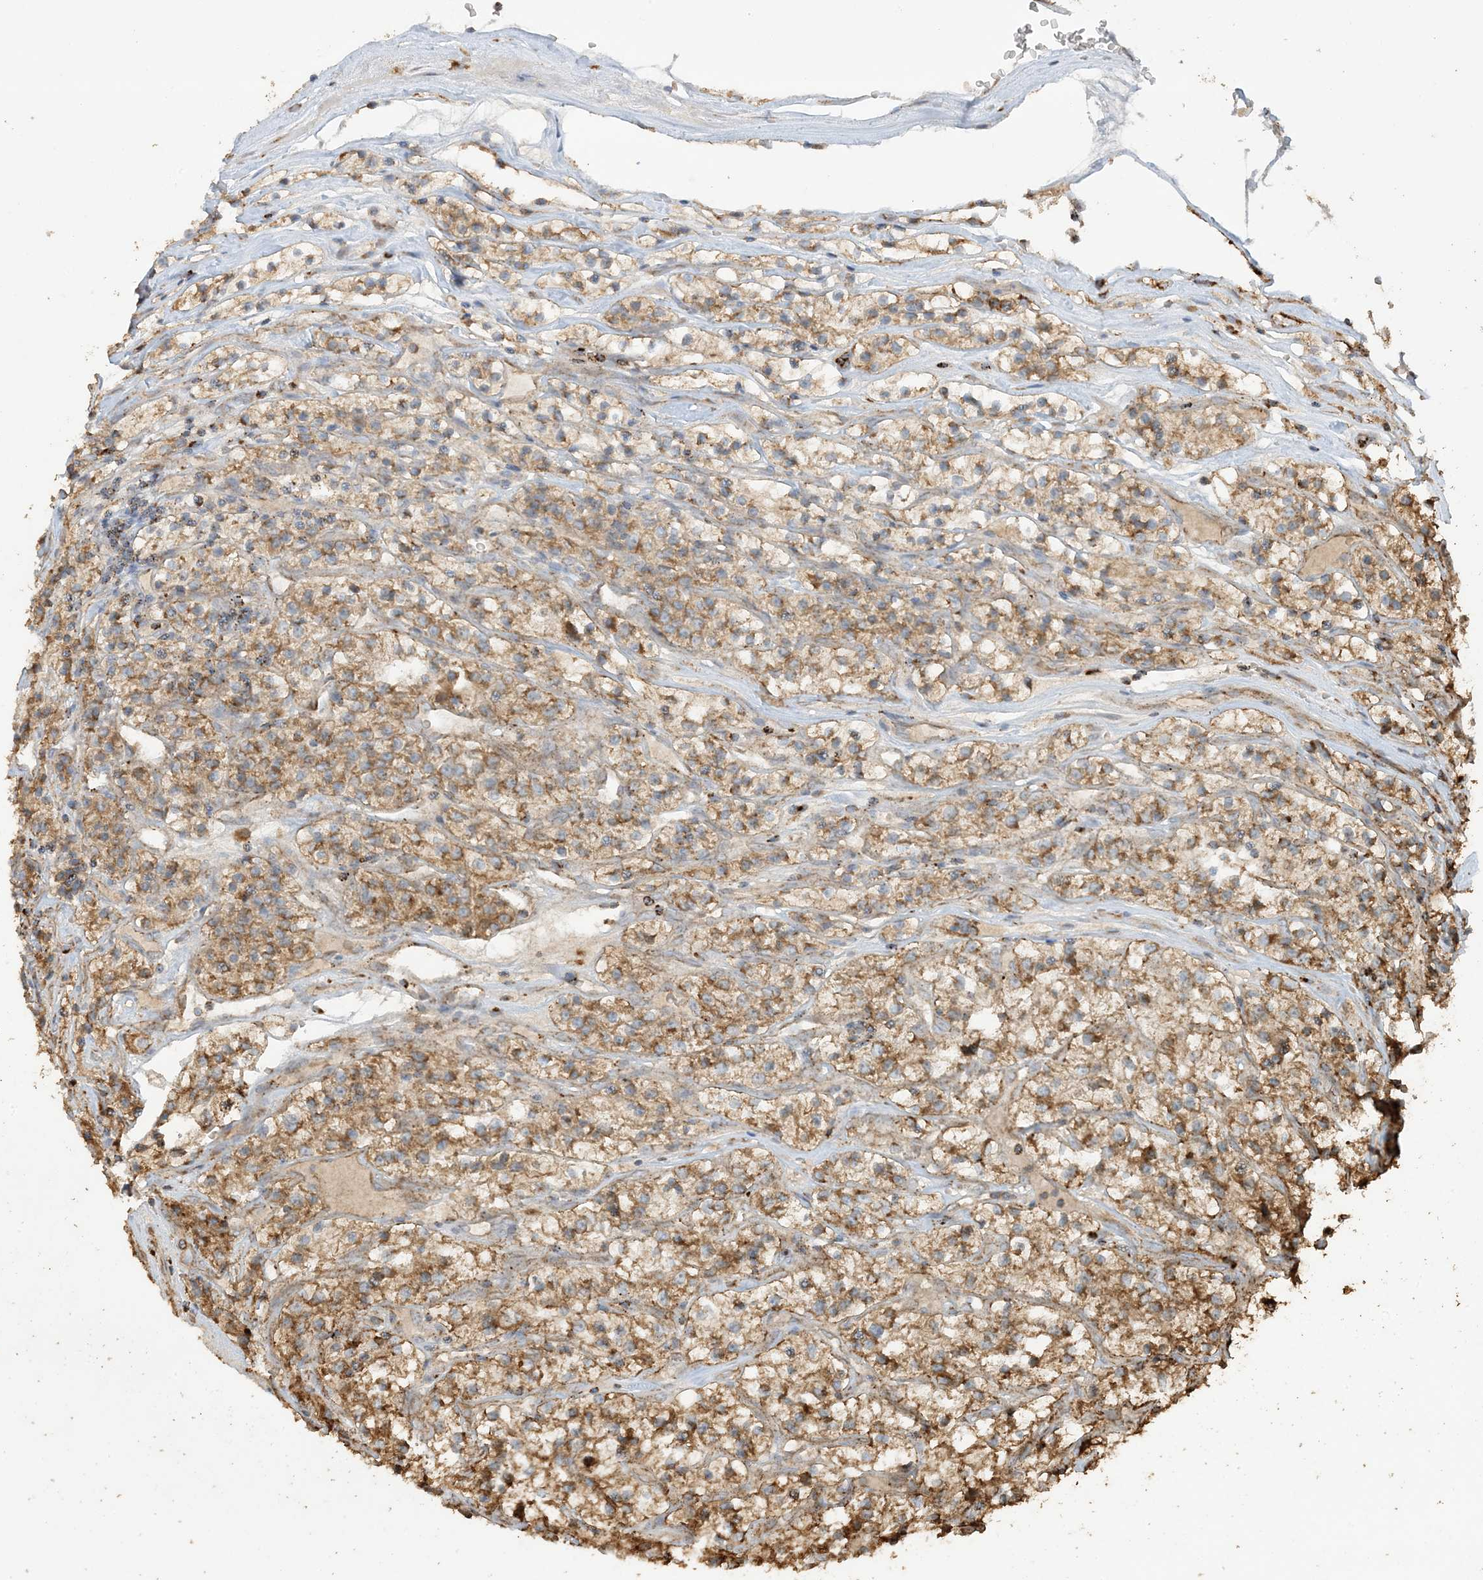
{"staining": {"intensity": "moderate", "quantity": ">75%", "location": "cytoplasmic/membranous"}, "tissue": "renal cancer", "cell_type": "Tumor cells", "image_type": "cancer", "snomed": [{"axis": "morphology", "description": "Adenocarcinoma, NOS"}, {"axis": "topography", "description": "Kidney"}], "caption": "A micrograph of adenocarcinoma (renal) stained for a protein shows moderate cytoplasmic/membranous brown staining in tumor cells.", "gene": "AGA", "patient": {"sex": "female", "age": 57}}